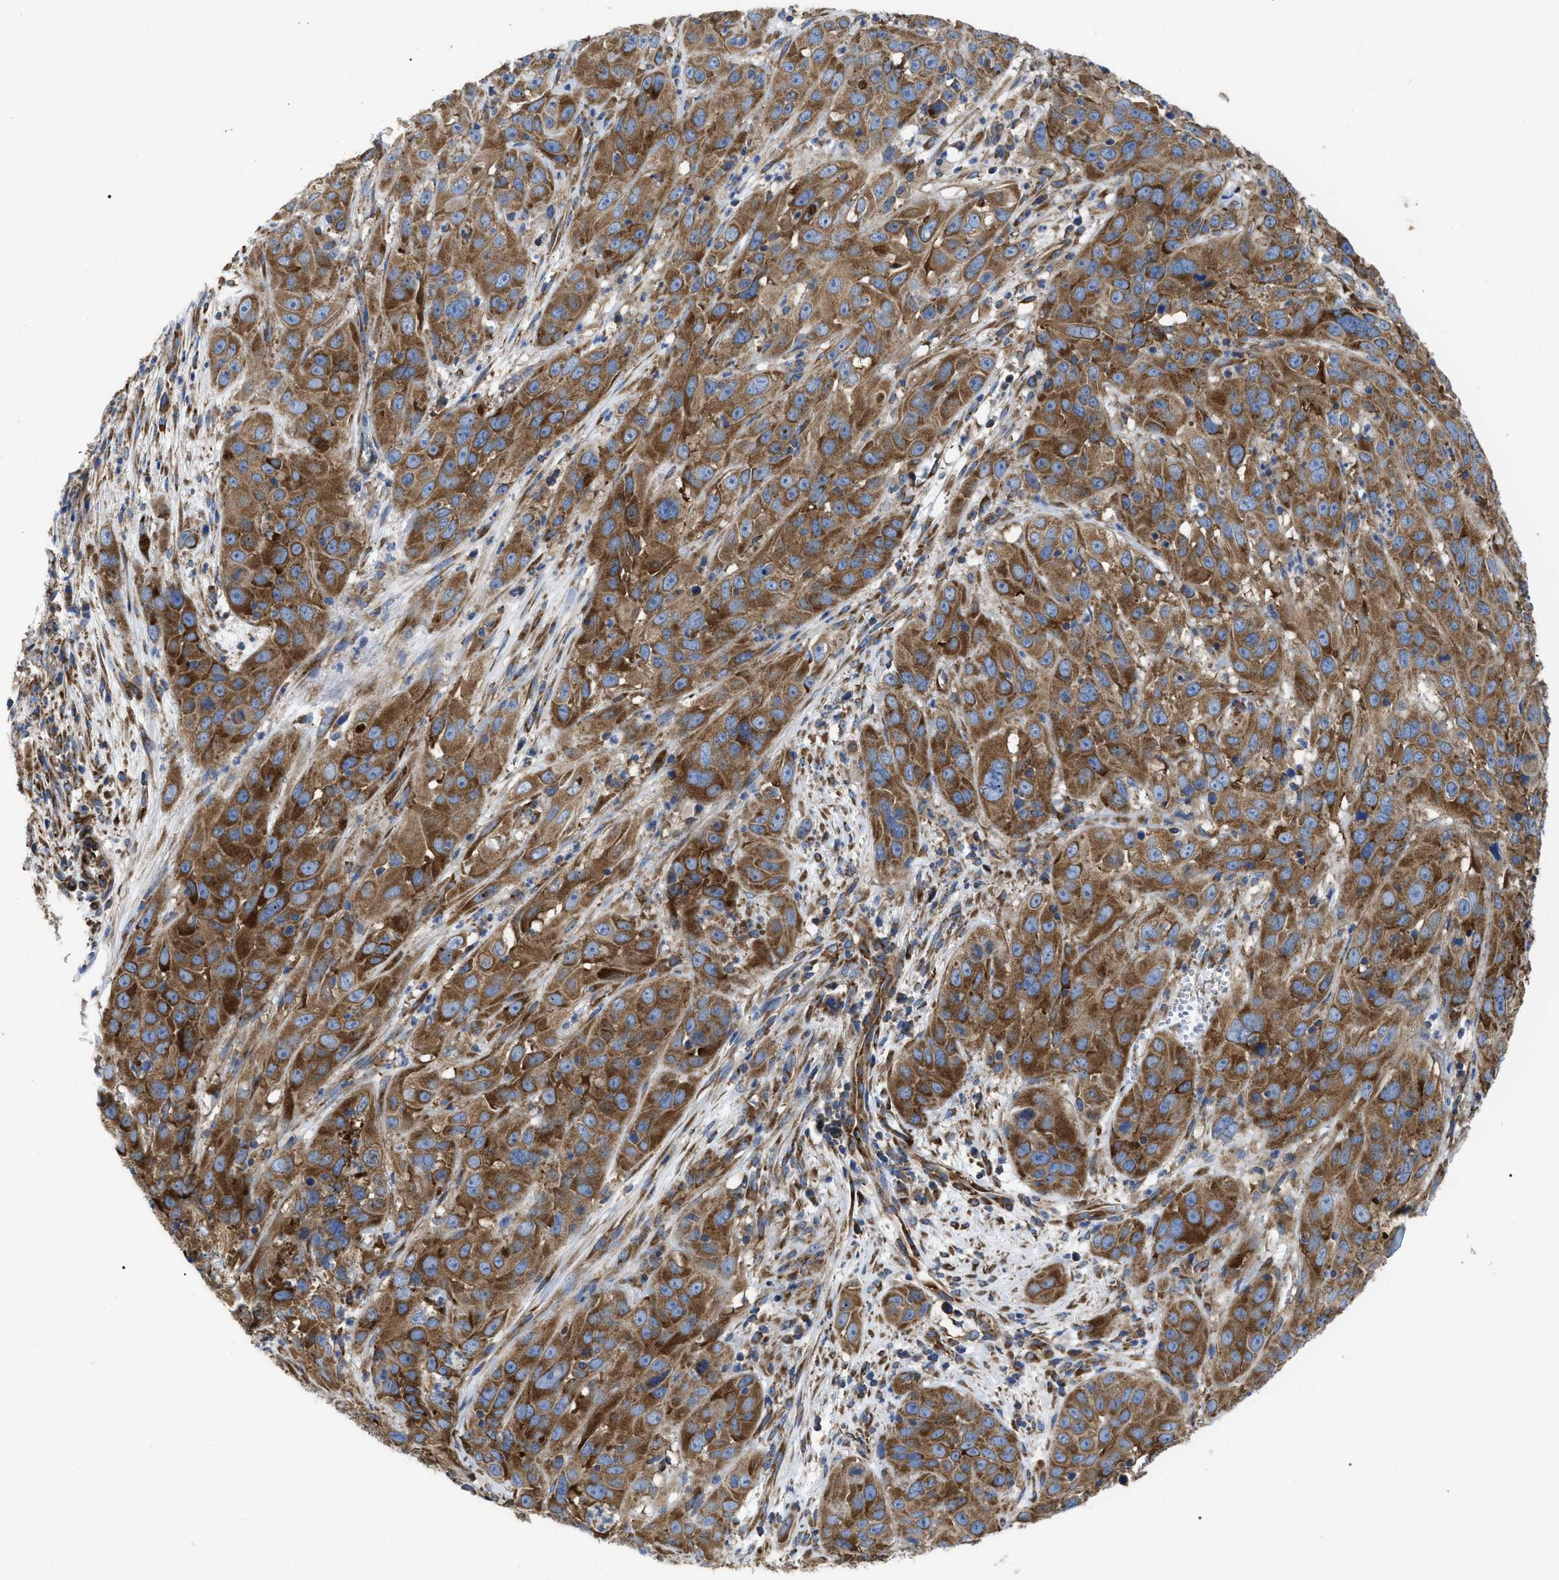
{"staining": {"intensity": "strong", "quantity": ">75%", "location": "cytoplasmic/membranous"}, "tissue": "cervical cancer", "cell_type": "Tumor cells", "image_type": "cancer", "snomed": [{"axis": "morphology", "description": "Squamous cell carcinoma, NOS"}, {"axis": "topography", "description": "Cervix"}], "caption": "Human squamous cell carcinoma (cervical) stained with a brown dye displays strong cytoplasmic/membranous positive positivity in about >75% of tumor cells.", "gene": "FAM120A", "patient": {"sex": "female", "age": 32}}